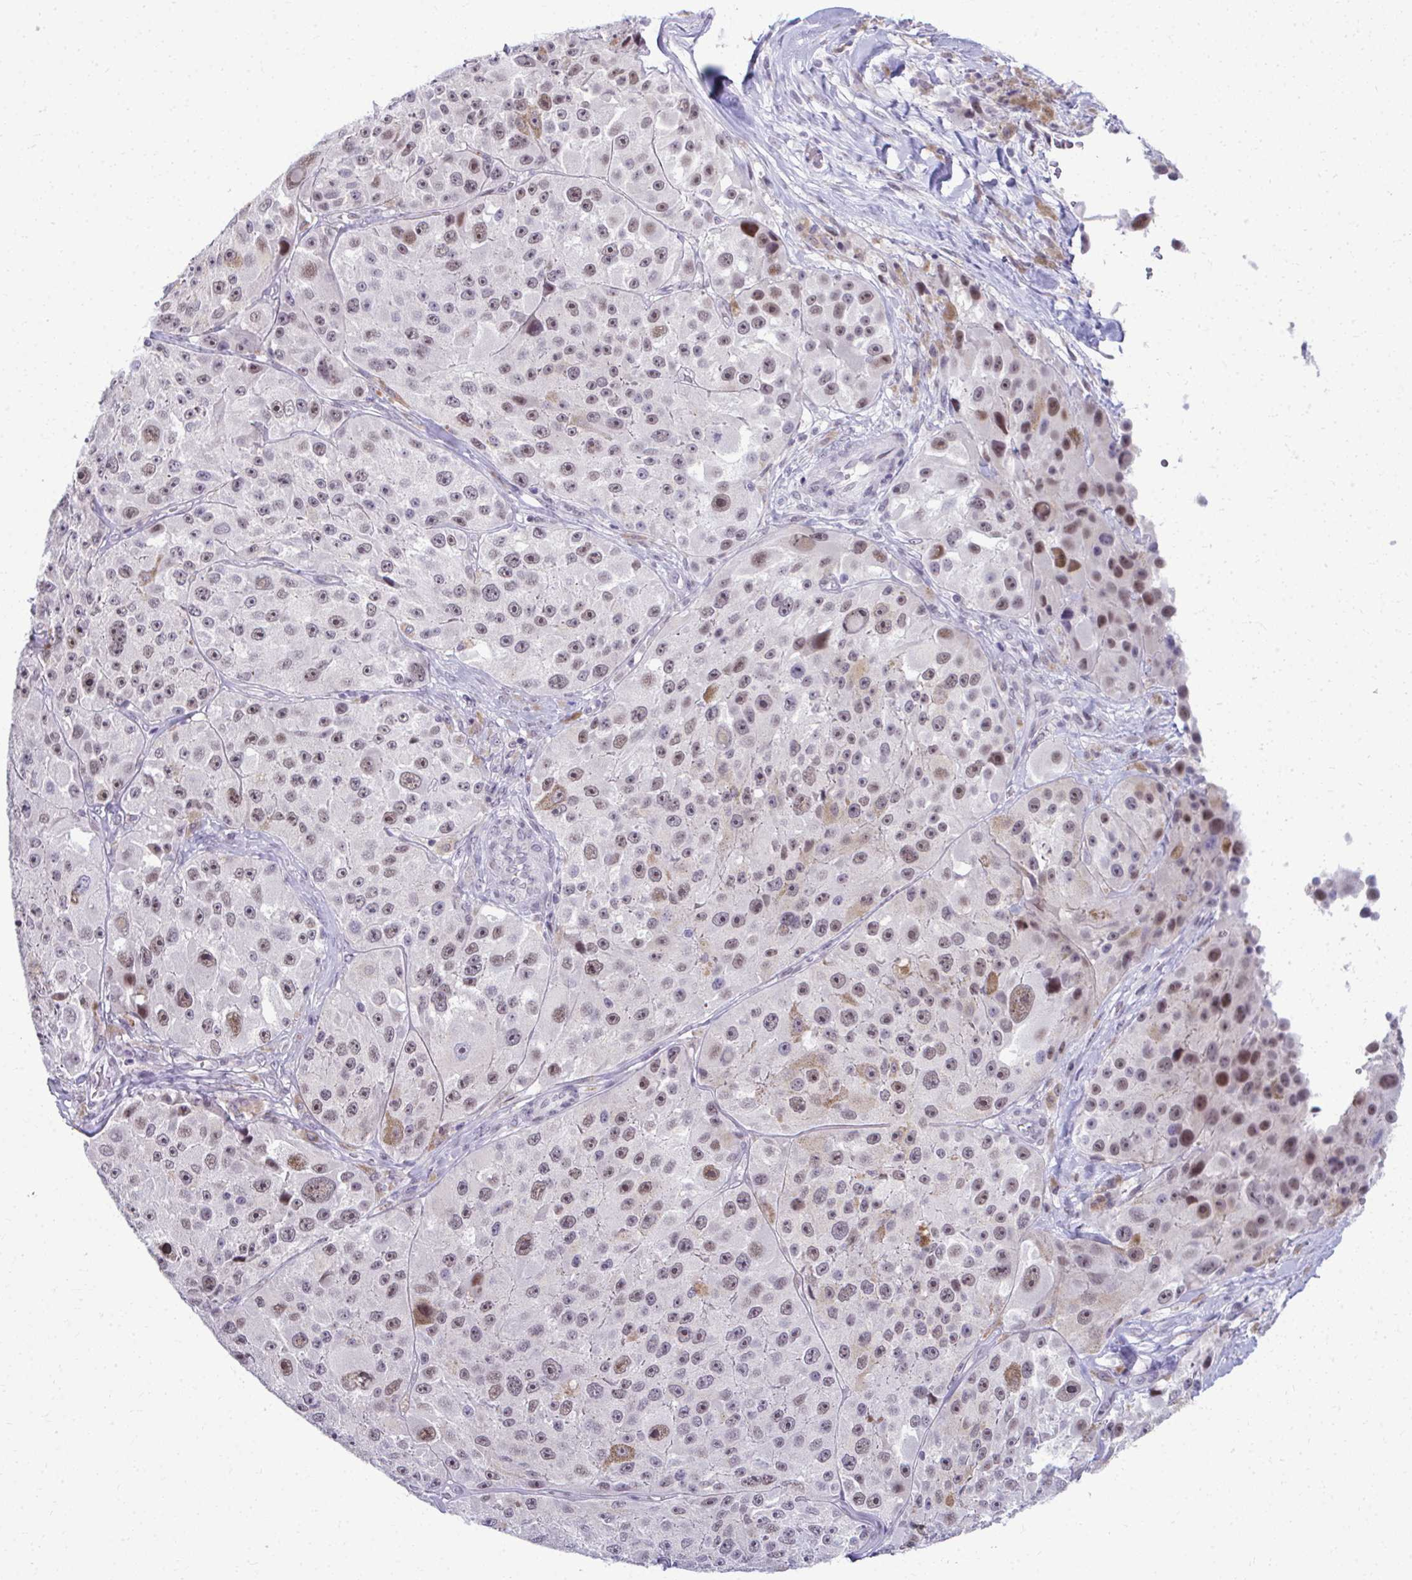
{"staining": {"intensity": "weak", "quantity": ">75%", "location": "nuclear"}, "tissue": "melanoma", "cell_type": "Tumor cells", "image_type": "cancer", "snomed": [{"axis": "morphology", "description": "Malignant melanoma, Metastatic site"}, {"axis": "topography", "description": "Lymph node"}], "caption": "Tumor cells reveal low levels of weak nuclear expression in approximately >75% of cells in malignant melanoma (metastatic site). The staining is performed using DAB (3,3'-diaminobenzidine) brown chromogen to label protein expression. The nuclei are counter-stained blue using hematoxylin.", "gene": "MAF1", "patient": {"sex": "male", "age": 62}}